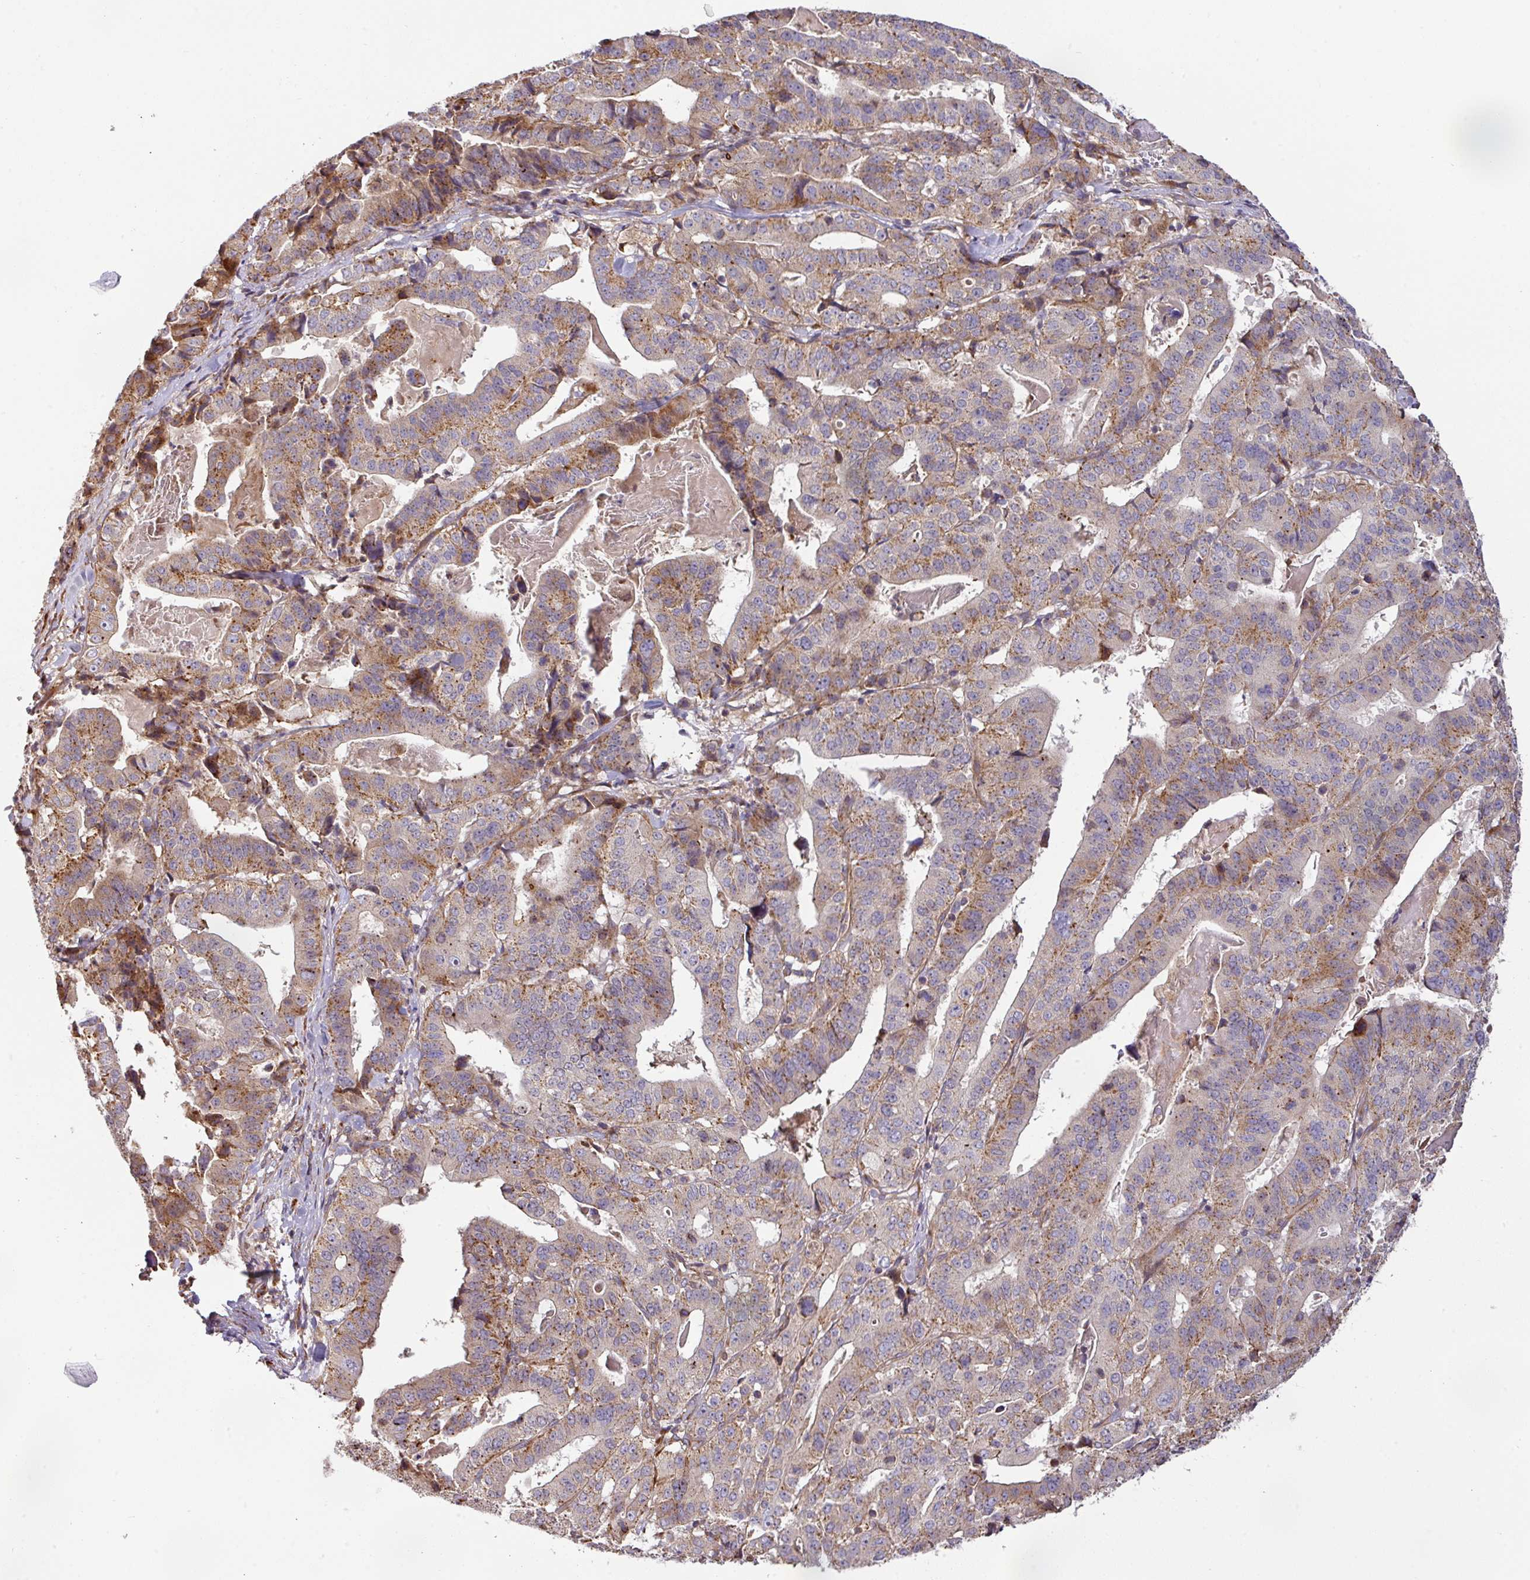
{"staining": {"intensity": "moderate", "quantity": "25%-75%", "location": "cytoplasmic/membranous"}, "tissue": "stomach cancer", "cell_type": "Tumor cells", "image_type": "cancer", "snomed": [{"axis": "morphology", "description": "Adenocarcinoma, NOS"}, {"axis": "topography", "description": "Stomach"}], "caption": "Immunohistochemical staining of adenocarcinoma (stomach) reveals medium levels of moderate cytoplasmic/membranous staining in about 25%-75% of tumor cells.", "gene": "CASP2", "patient": {"sex": "male", "age": 48}}